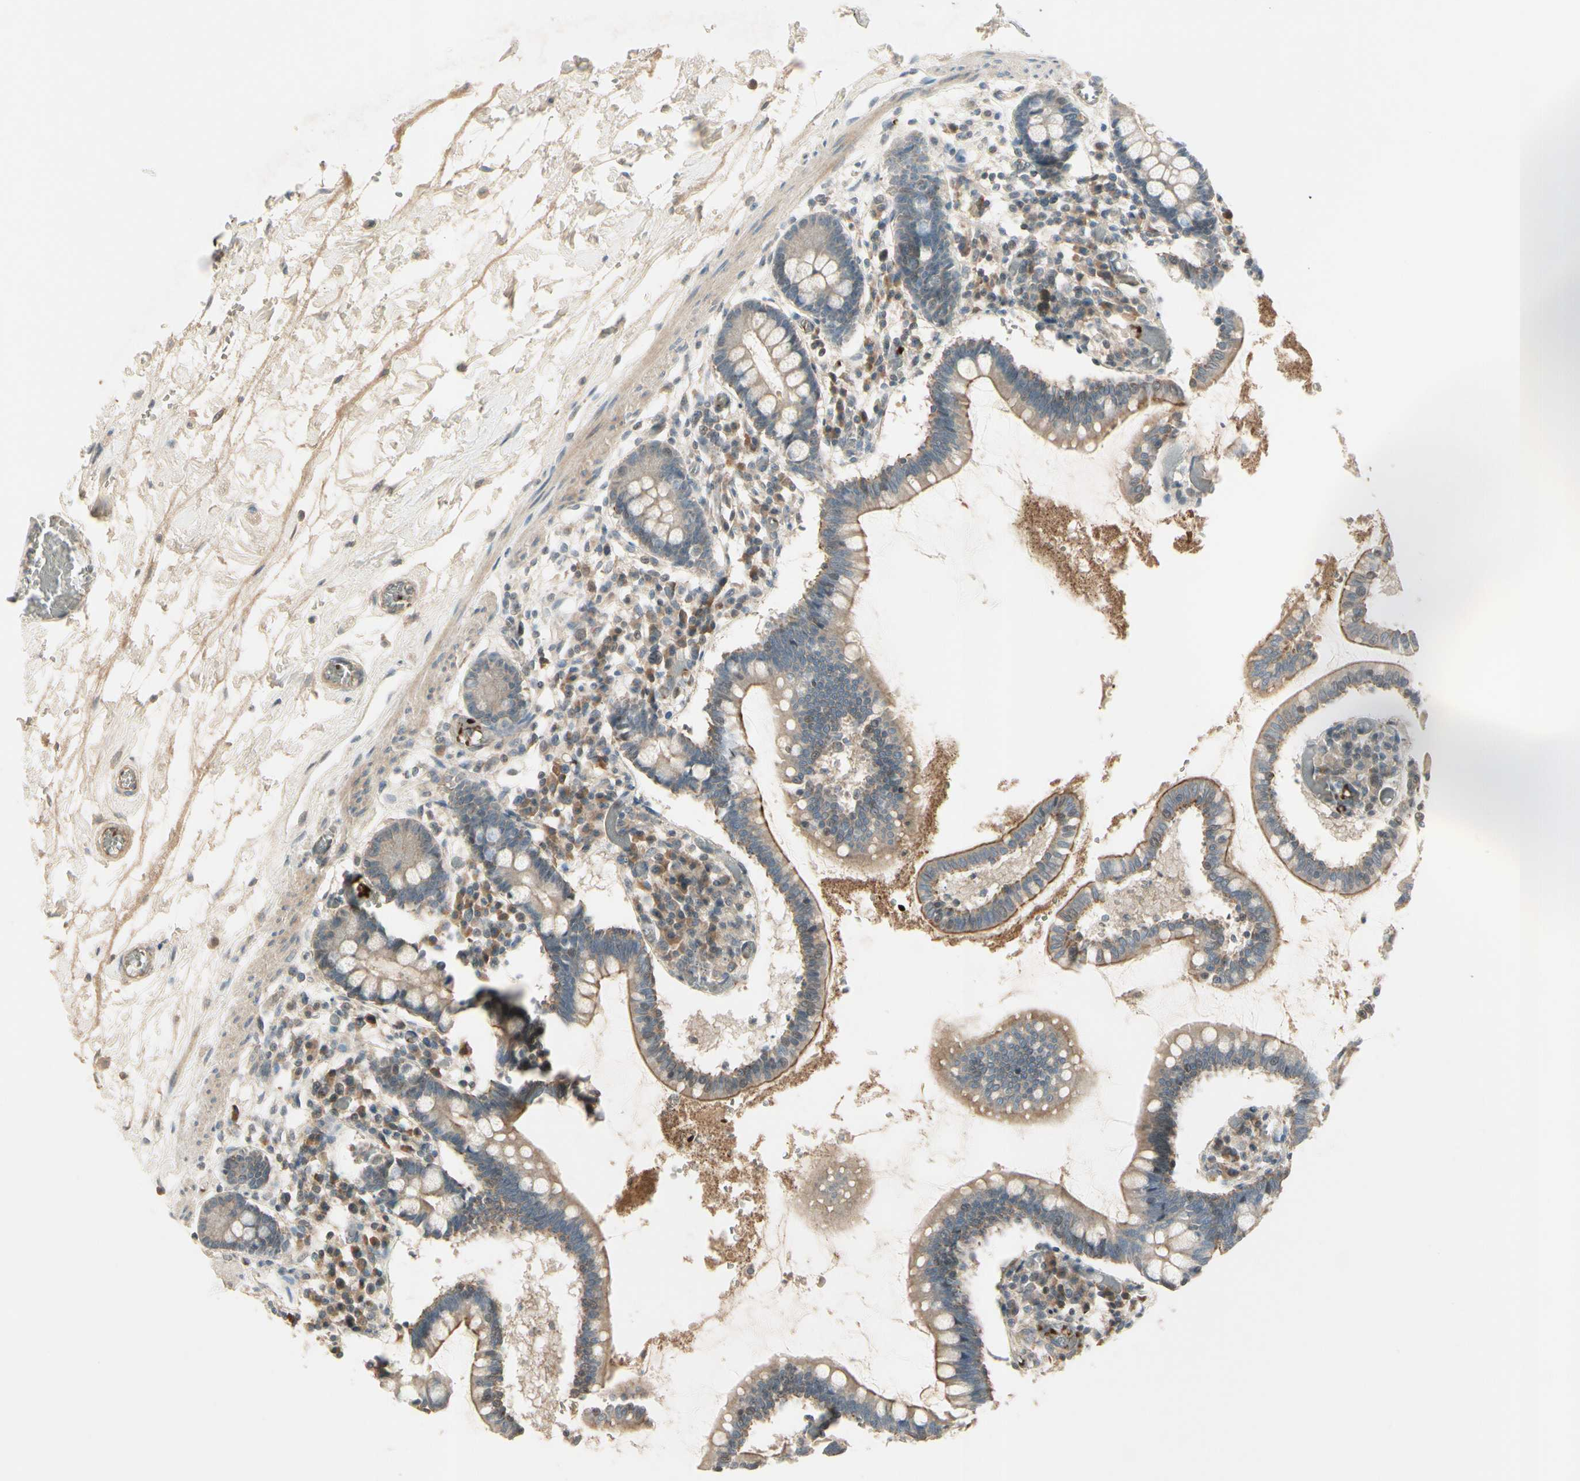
{"staining": {"intensity": "moderate", "quantity": ">75%", "location": "cytoplasmic/membranous"}, "tissue": "small intestine", "cell_type": "Glandular cells", "image_type": "normal", "snomed": [{"axis": "morphology", "description": "Normal tissue, NOS"}, {"axis": "topography", "description": "Small intestine"}], "caption": "Small intestine stained with DAB immunohistochemistry (IHC) reveals medium levels of moderate cytoplasmic/membranous staining in approximately >75% of glandular cells.", "gene": "PPP3CB", "patient": {"sex": "female", "age": 61}}